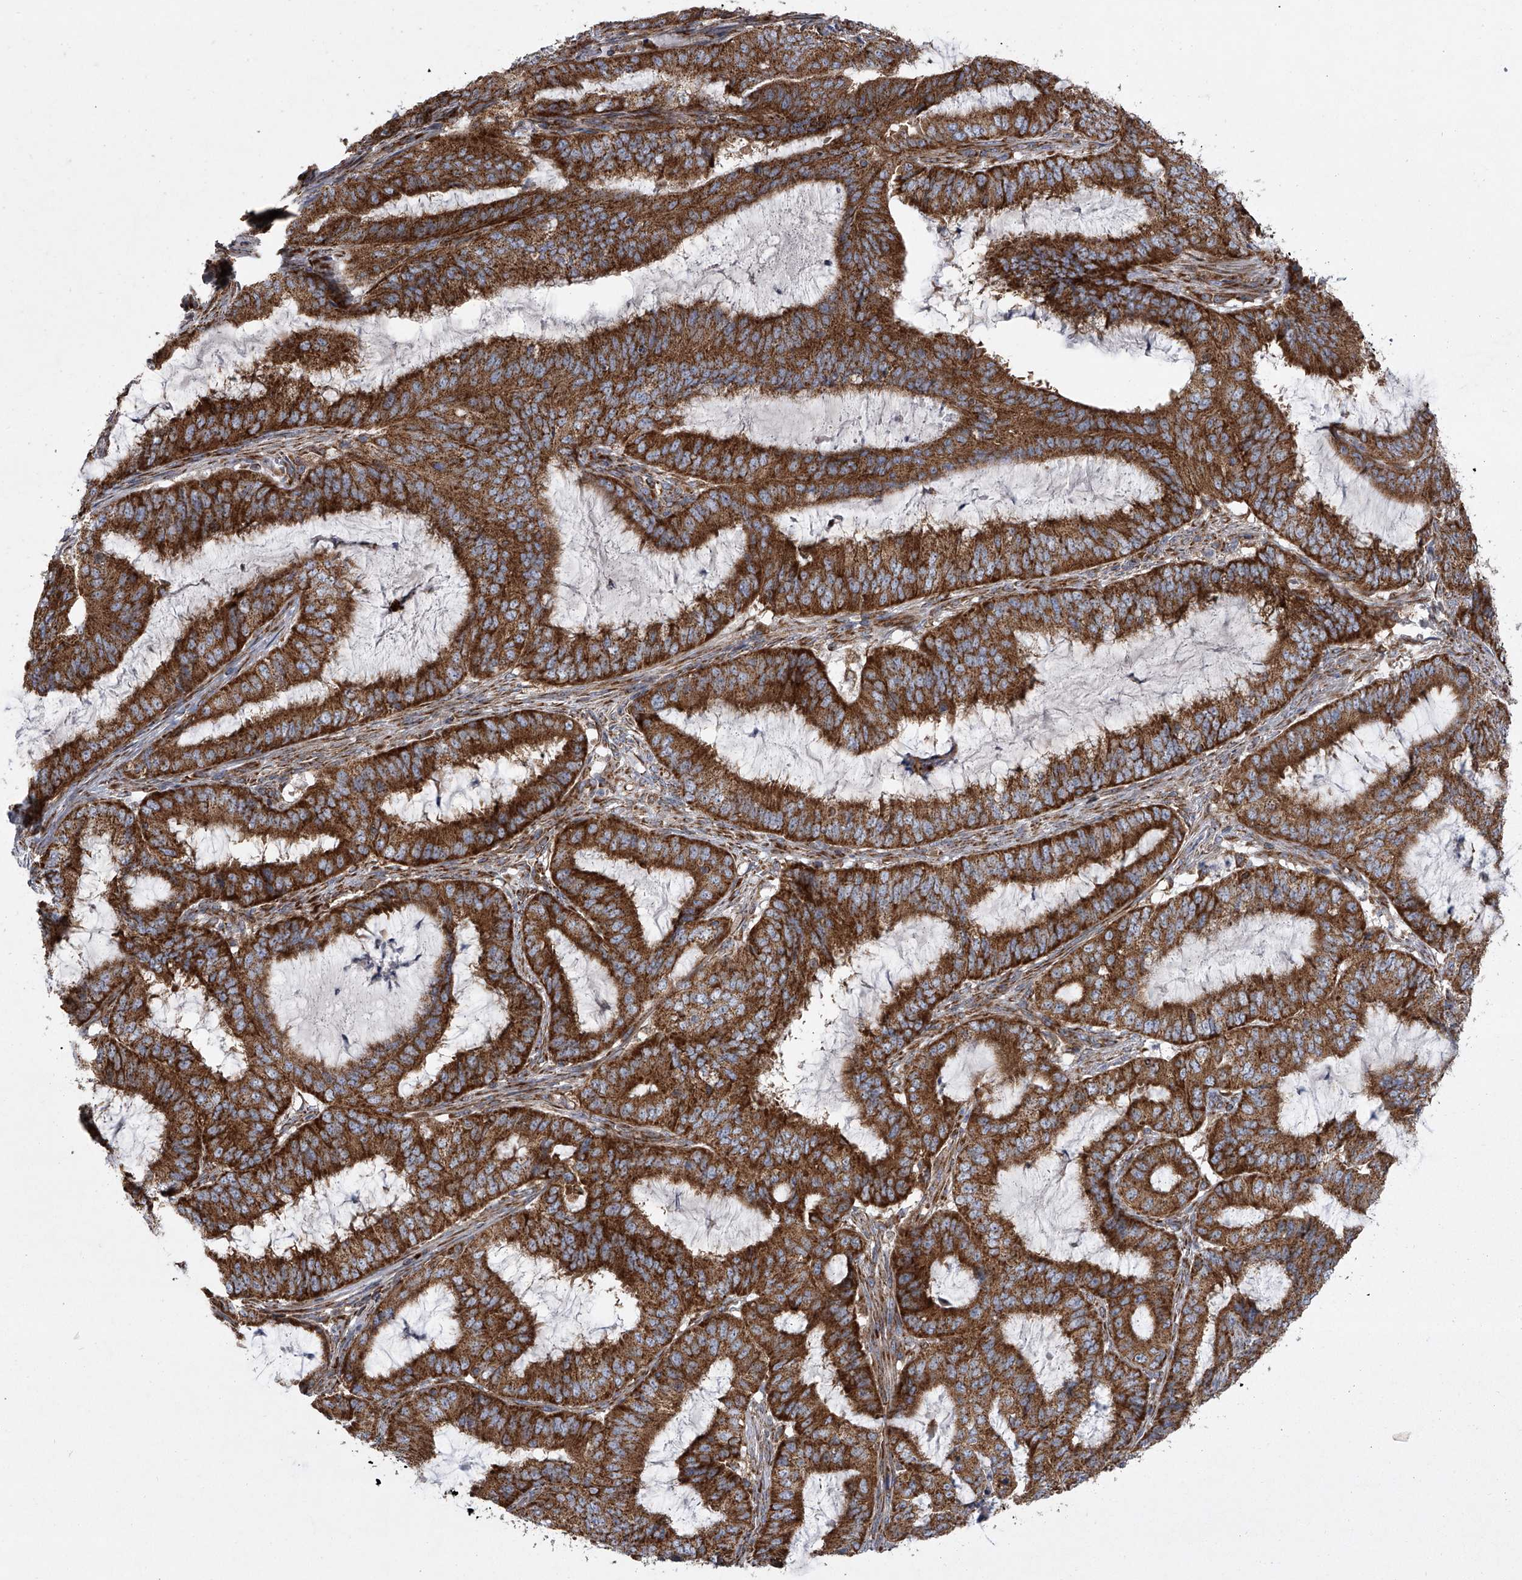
{"staining": {"intensity": "strong", "quantity": ">75%", "location": "cytoplasmic/membranous"}, "tissue": "endometrial cancer", "cell_type": "Tumor cells", "image_type": "cancer", "snomed": [{"axis": "morphology", "description": "Adenocarcinoma, NOS"}, {"axis": "topography", "description": "Endometrium"}], "caption": "Endometrial cancer (adenocarcinoma) was stained to show a protein in brown. There is high levels of strong cytoplasmic/membranous positivity in approximately >75% of tumor cells. Nuclei are stained in blue.", "gene": "ZC3H15", "patient": {"sex": "female", "age": 51}}